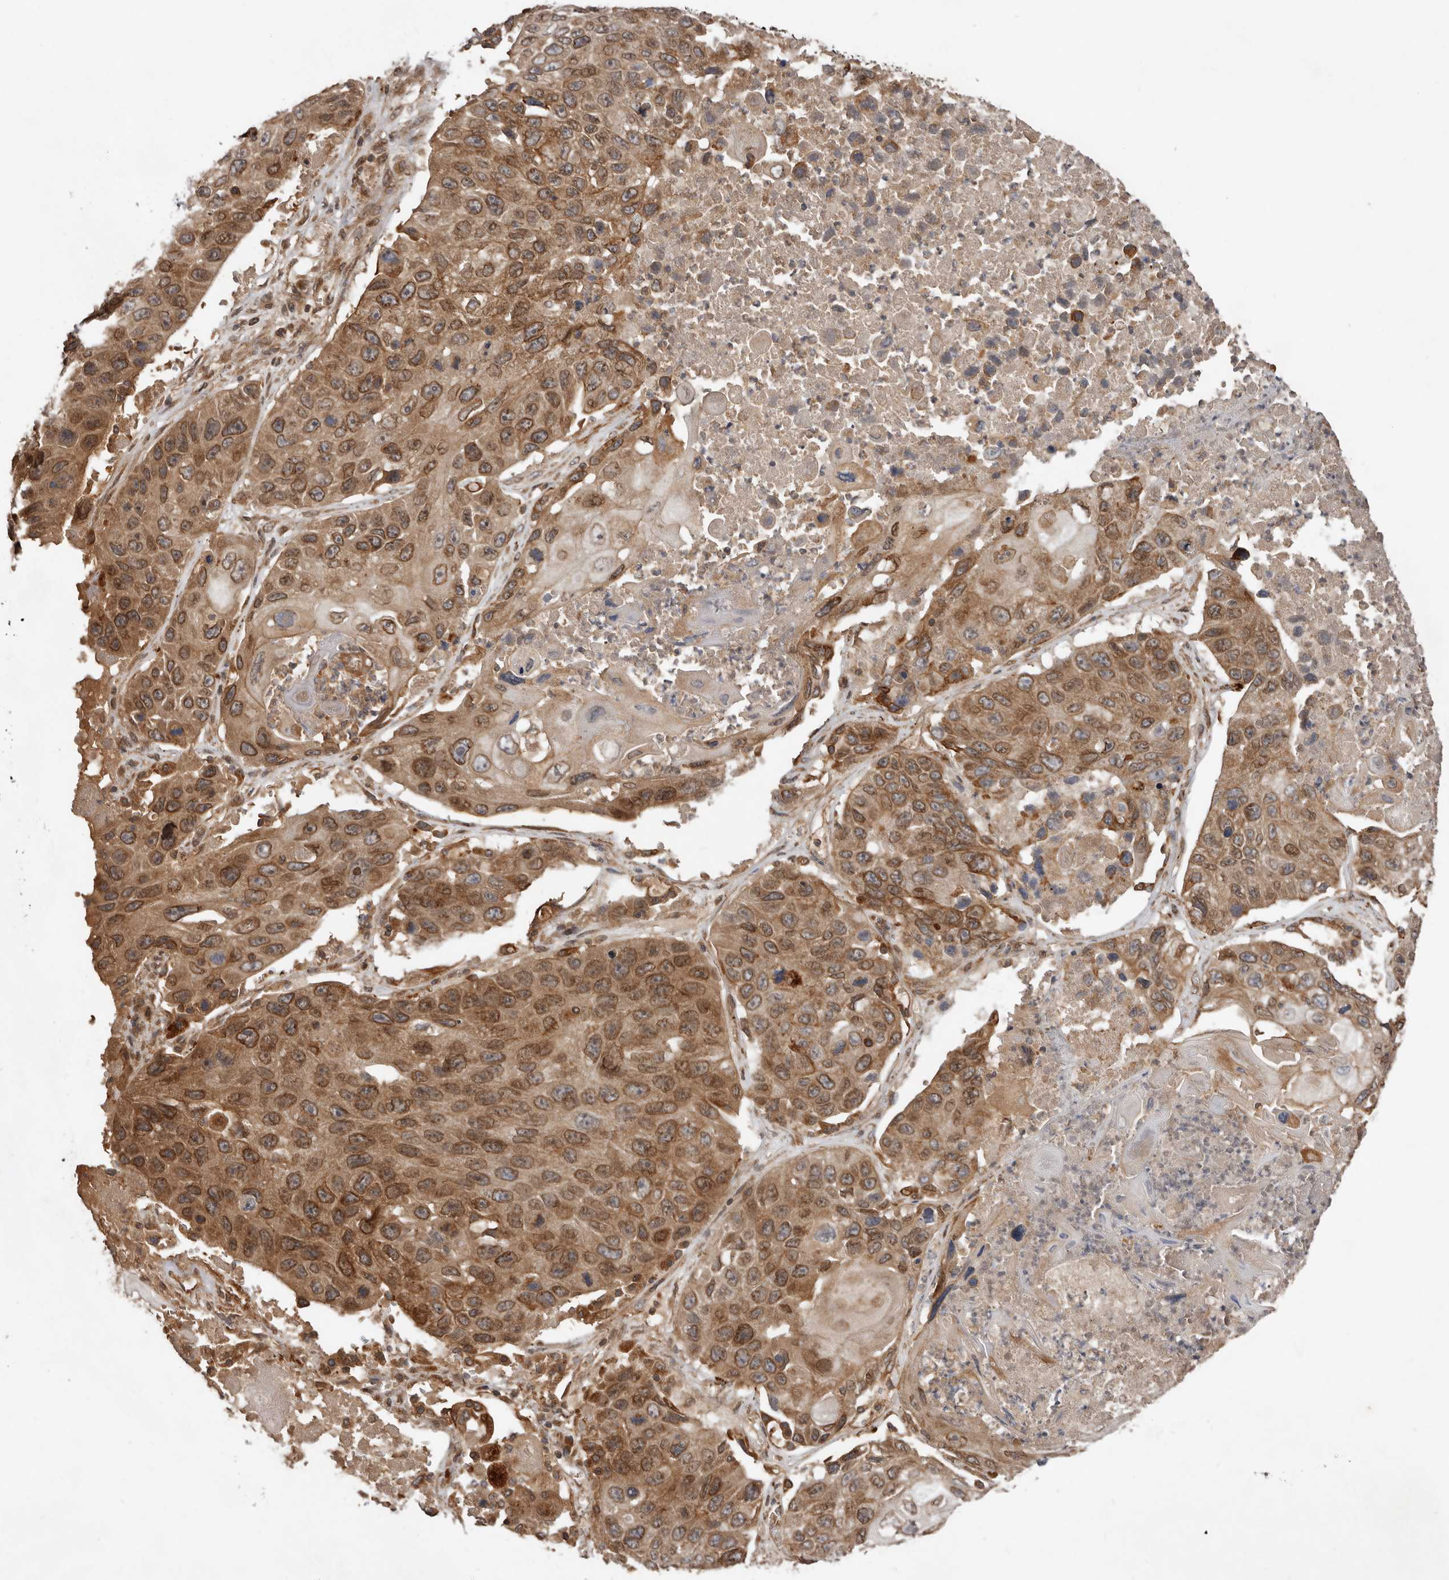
{"staining": {"intensity": "moderate", "quantity": ">75%", "location": "cytoplasmic/membranous,nuclear"}, "tissue": "lung cancer", "cell_type": "Tumor cells", "image_type": "cancer", "snomed": [{"axis": "morphology", "description": "Squamous cell carcinoma, NOS"}, {"axis": "topography", "description": "Lung"}], "caption": "This histopathology image displays immunohistochemistry (IHC) staining of human squamous cell carcinoma (lung), with medium moderate cytoplasmic/membranous and nuclear positivity in approximately >75% of tumor cells.", "gene": "STK36", "patient": {"sex": "male", "age": 61}}